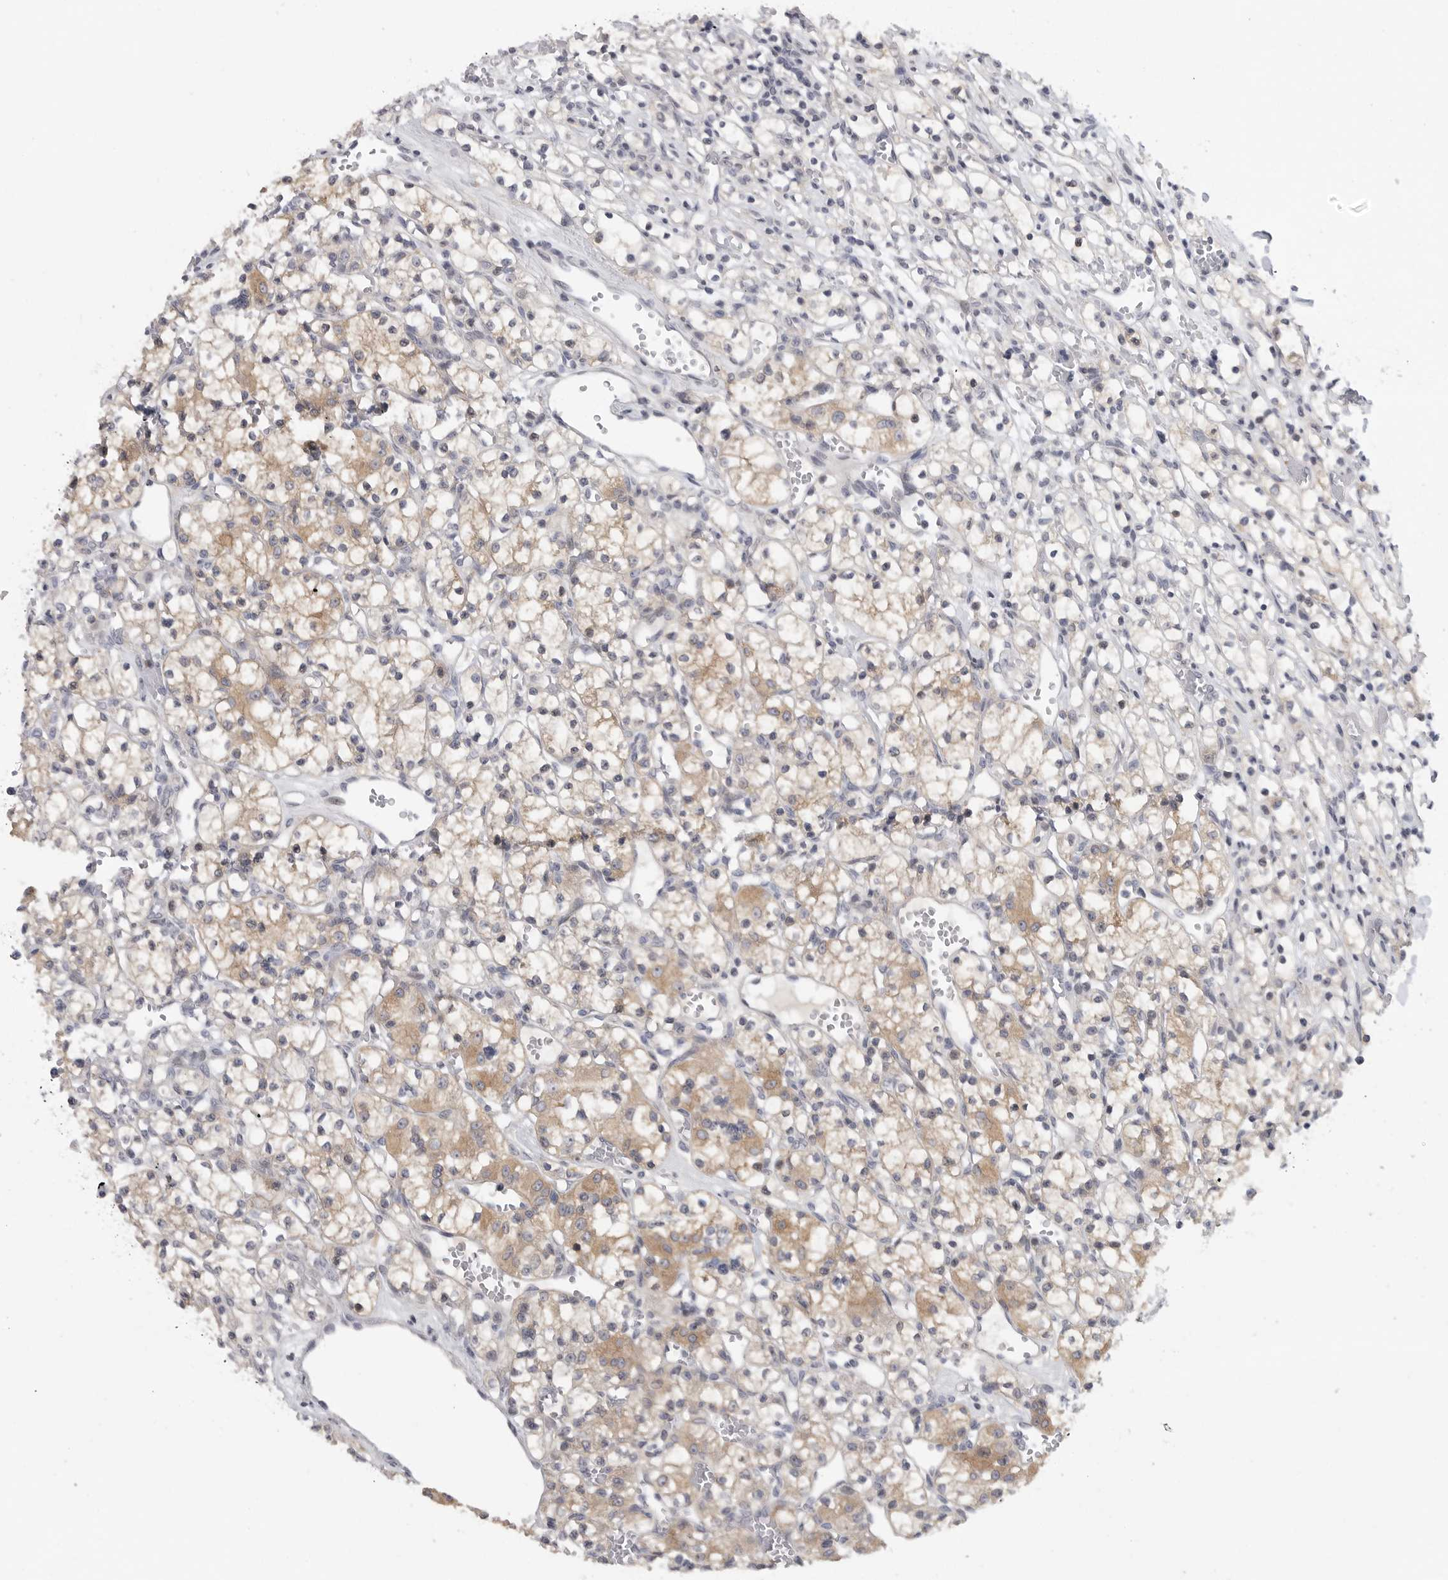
{"staining": {"intensity": "moderate", "quantity": "<25%", "location": "cytoplasmic/membranous"}, "tissue": "renal cancer", "cell_type": "Tumor cells", "image_type": "cancer", "snomed": [{"axis": "morphology", "description": "Adenocarcinoma, NOS"}, {"axis": "topography", "description": "Kidney"}], "caption": "Renal cancer stained for a protein displays moderate cytoplasmic/membranous positivity in tumor cells. The staining was performed using DAB (3,3'-diaminobenzidine) to visualize the protein expression in brown, while the nuclei were stained in blue with hematoxylin (Magnification: 20x).", "gene": "FBXO43", "patient": {"sex": "female", "age": 59}}